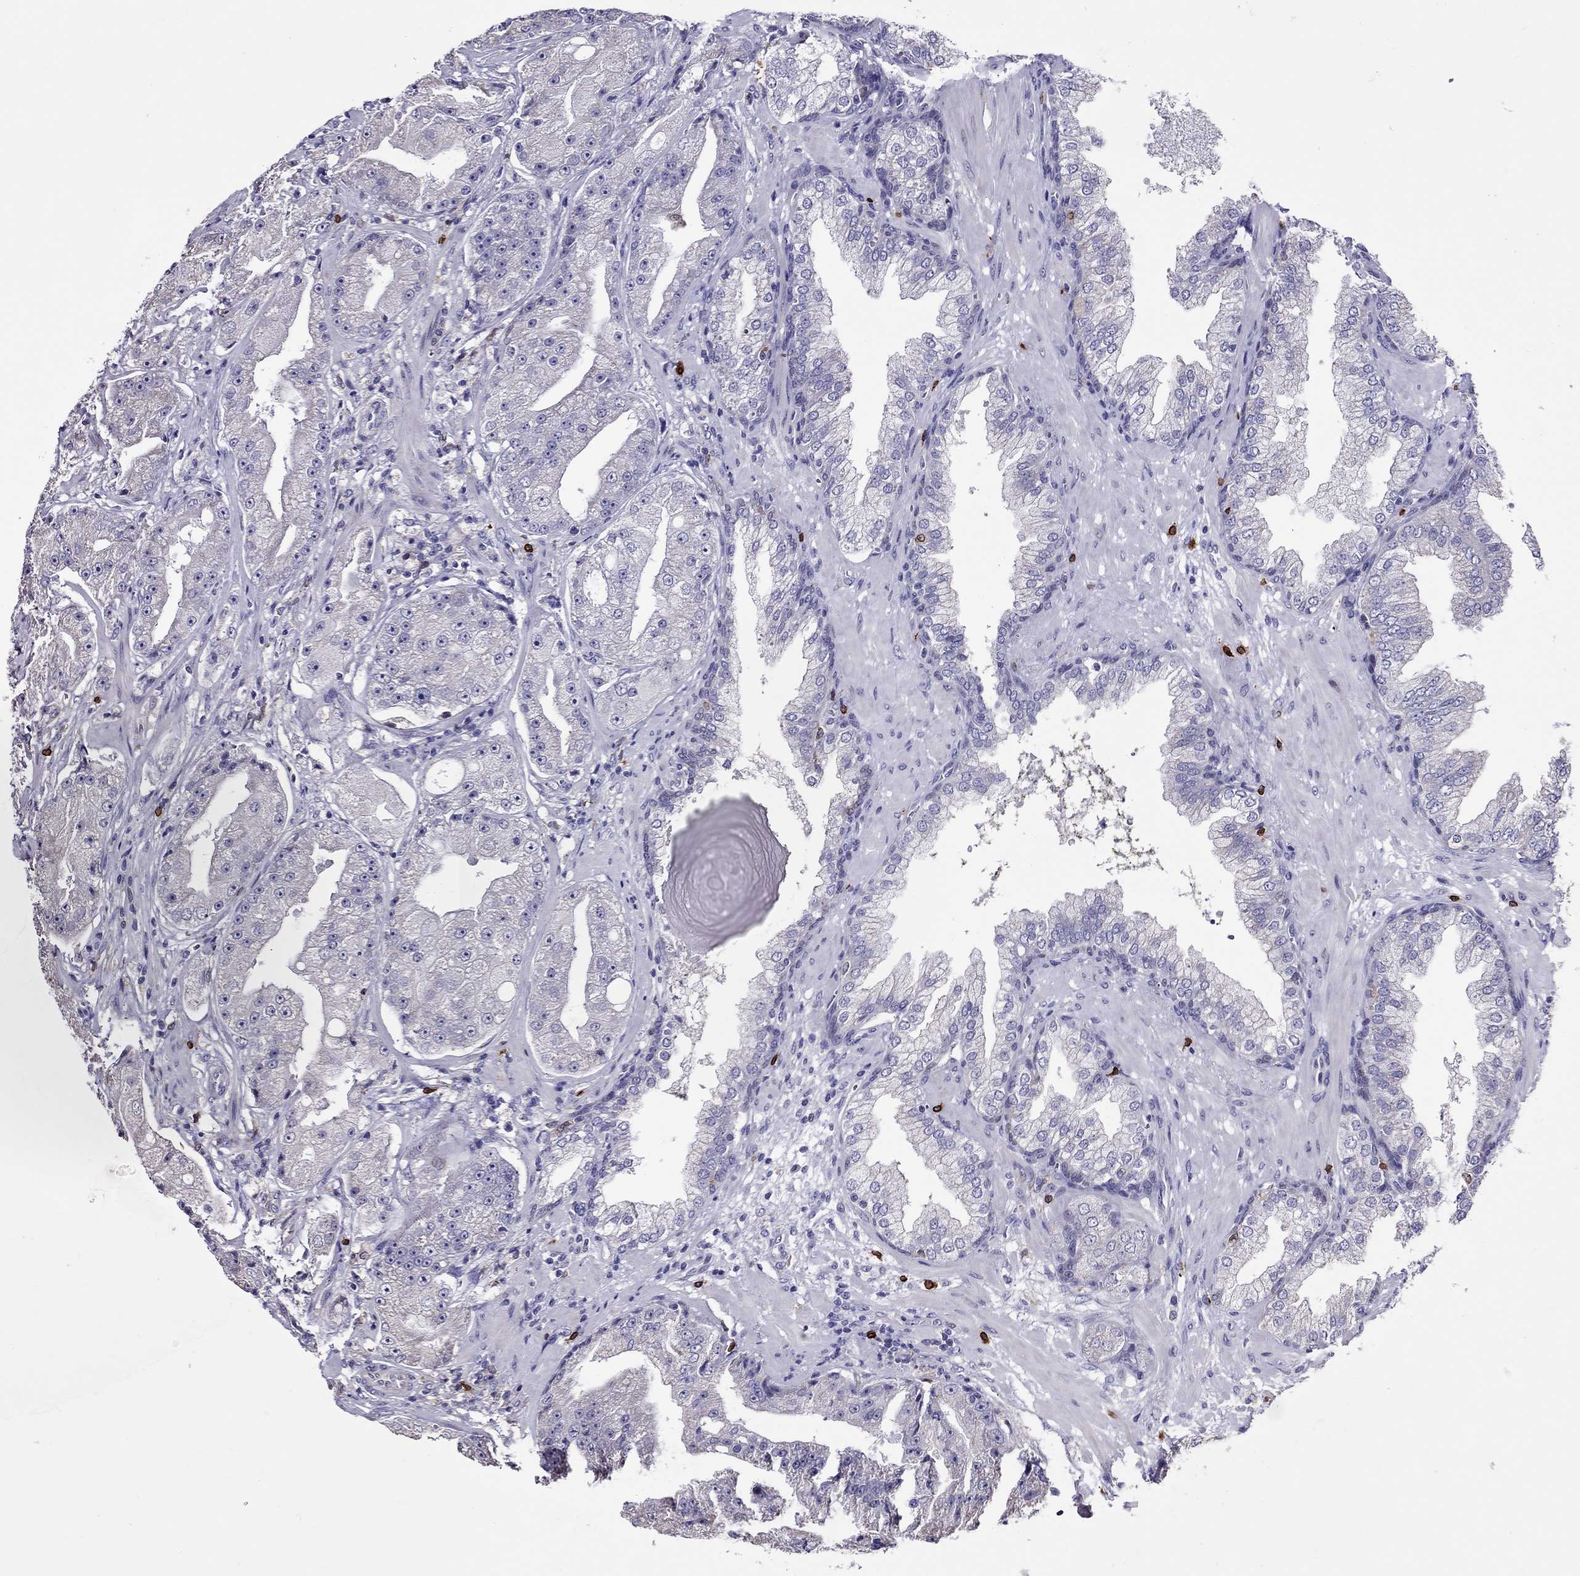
{"staining": {"intensity": "negative", "quantity": "none", "location": "none"}, "tissue": "prostate cancer", "cell_type": "Tumor cells", "image_type": "cancer", "snomed": [{"axis": "morphology", "description": "Adenocarcinoma, Low grade"}, {"axis": "topography", "description": "Prostate"}], "caption": "This micrograph is of prostate cancer (low-grade adenocarcinoma) stained with immunohistochemistry (IHC) to label a protein in brown with the nuclei are counter-stained blue. There is no staining in tumor cells.", "gene": "ADORA2A", "patient": {"sex": "male", "age": 62}}